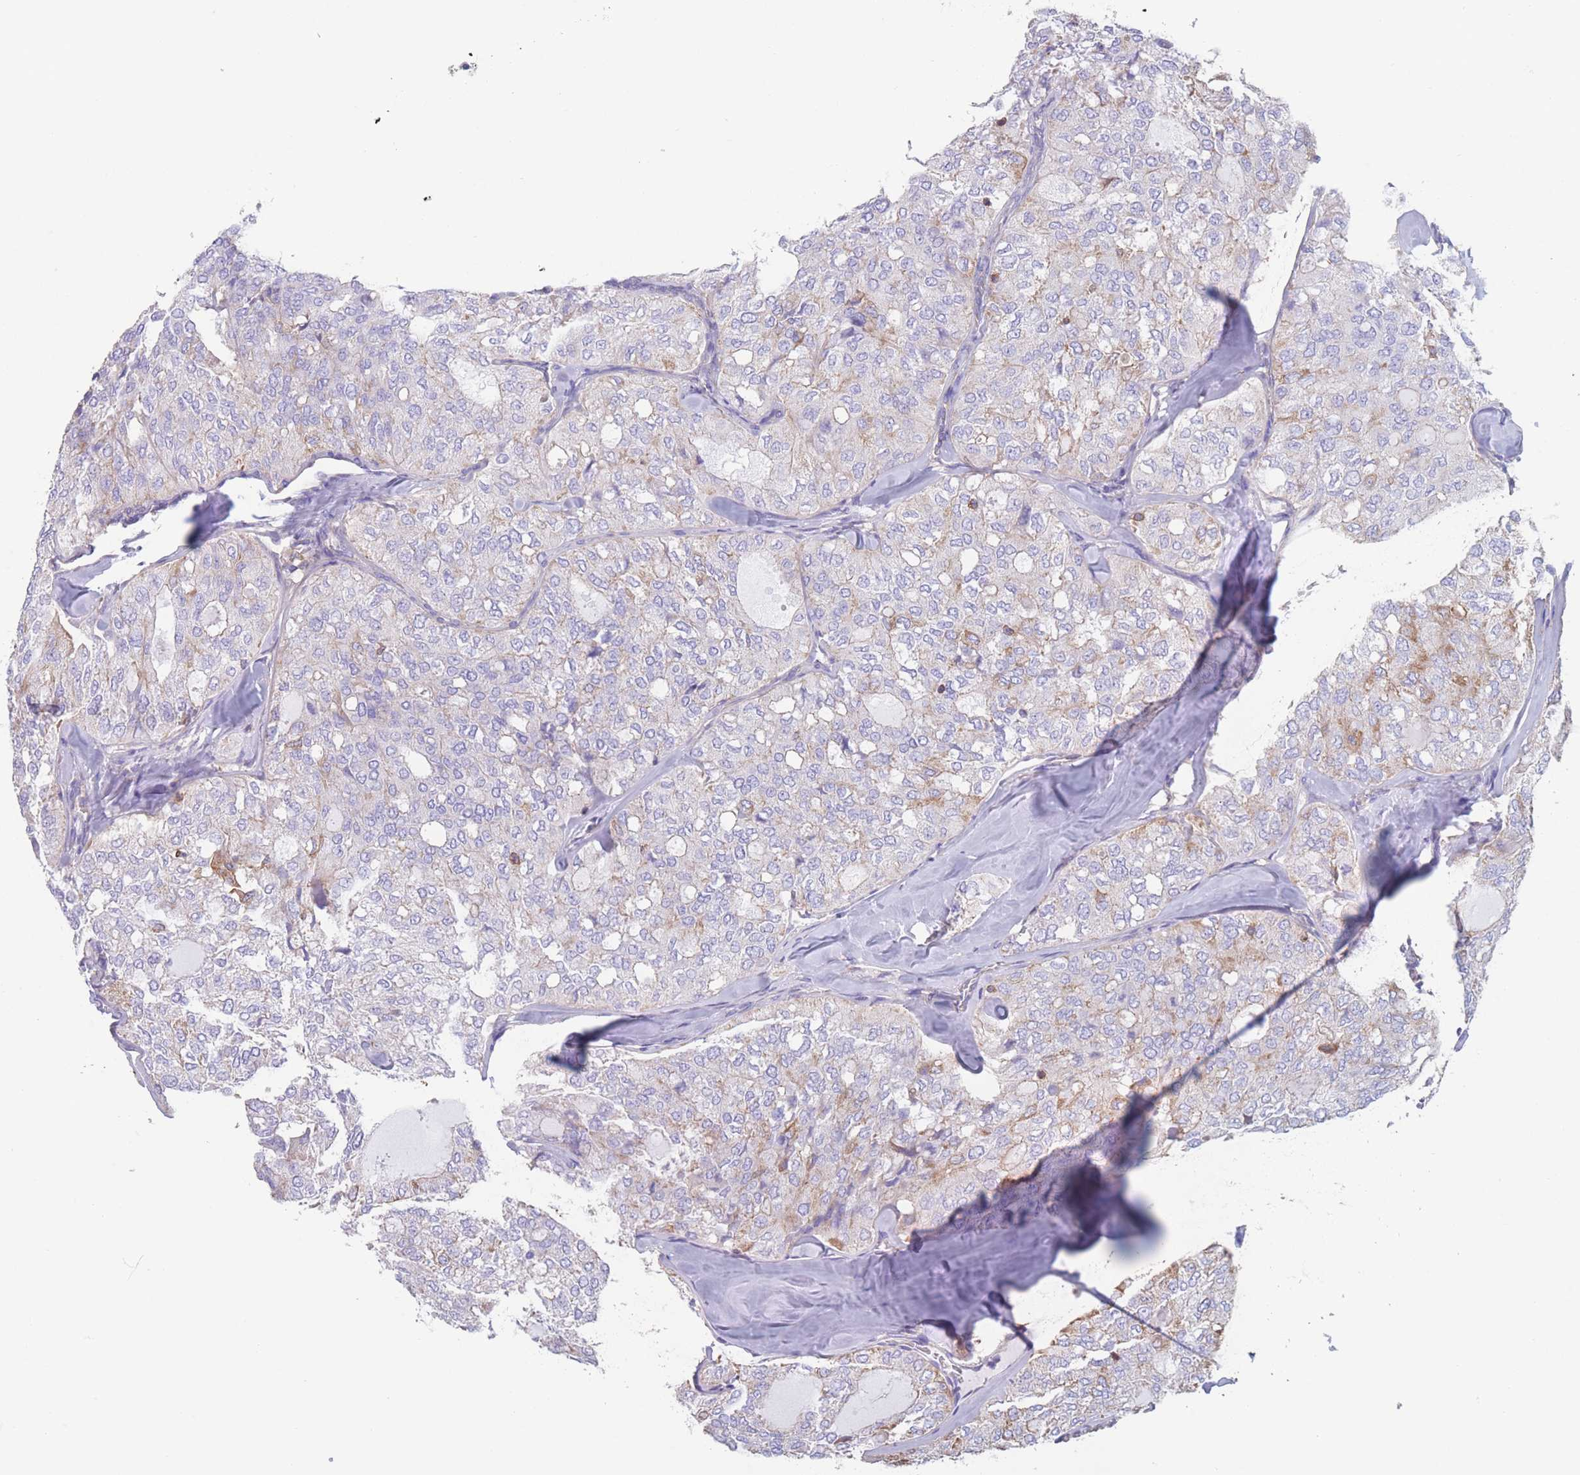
{"staining": {"intensity": "weak", "quantity": "25%-75%", "location": "cytoplasmic/membranous"}, "tissue": "thyroid cancer", "cell_type": "Tumor cells", "image_type": "cancer", "snomed": [{"axis": "morphology", "description": "Follicular adenoma carcinoma, NOS"}, {"axis": "topography", "description": "Thyroid gland"}], "caption": "The micrograph demonstrates immunohistochemical staining of follicular adenoma carcinoma (thyroid). There is weak cytoplasmic/membranous positivity is appreciated in approximately 25%-75% of tumor cells.", "gene": "ADH1A", "patient": {"sex": "male", "age": 75}}